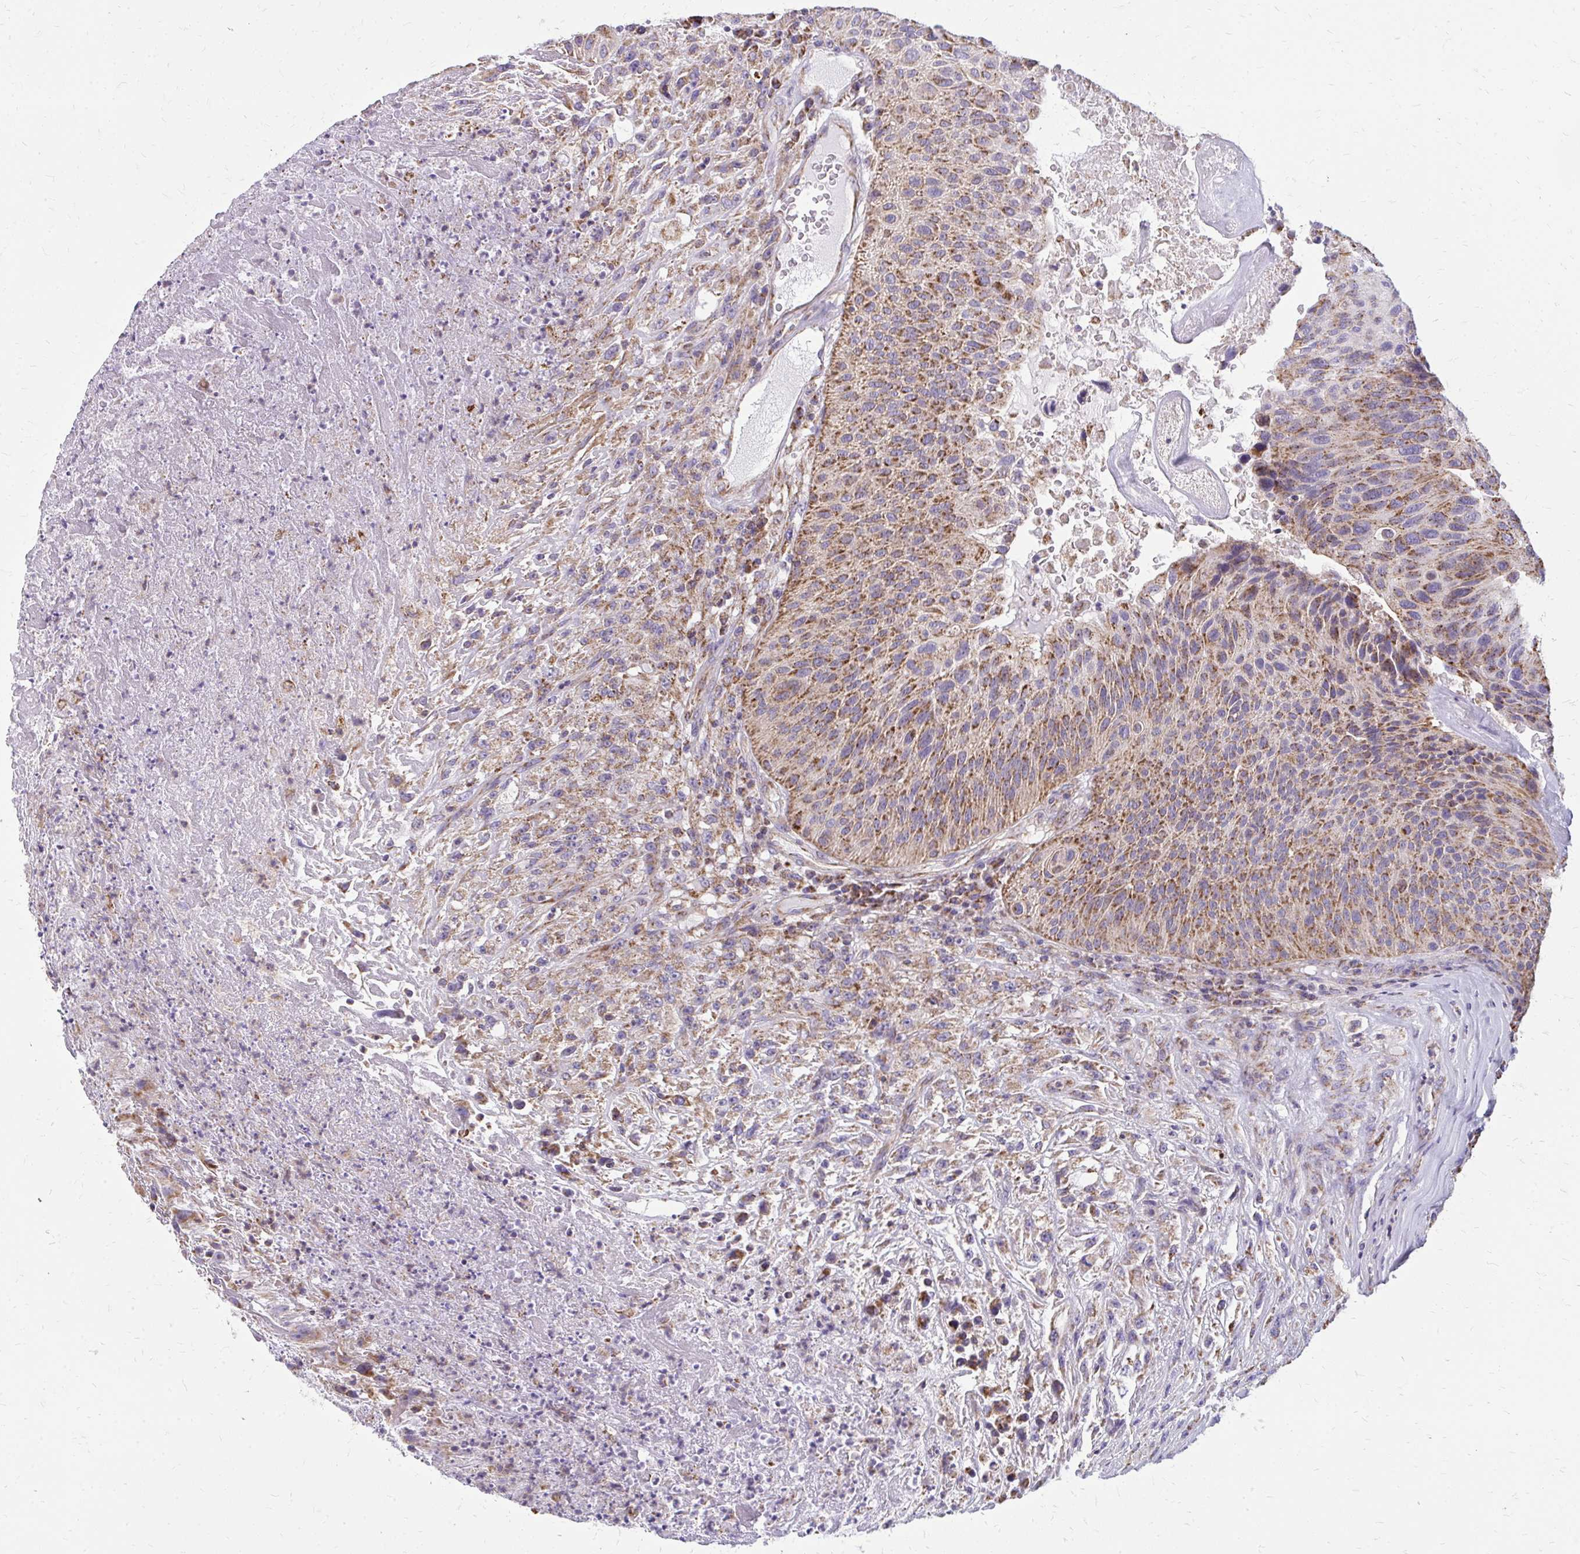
{"staining": {"intensity": "moderate", "quantity": "25%-75%", "location": "cytoplasmic/membranous"}, "tissue": "urothelial cancer", "cell_type": "Tumor cells", "image_type": "cancer", "snomed": [{"axis": "morphology", "description": "Urothelial carcinoma, High grade"}, {"axis": "topography", "description": "Urinary bladder"}], "caption": "Immunohistochemical staining of urothelial cancer shows medium levels of moderate cytoplasmic/membranous protein expression in about 25%-75% of tumor cells. (DAB IHC with brightfield microscopy, high magnification).", "gene": "IFIT1", "patient": {"sex": "male", "age": 66}}